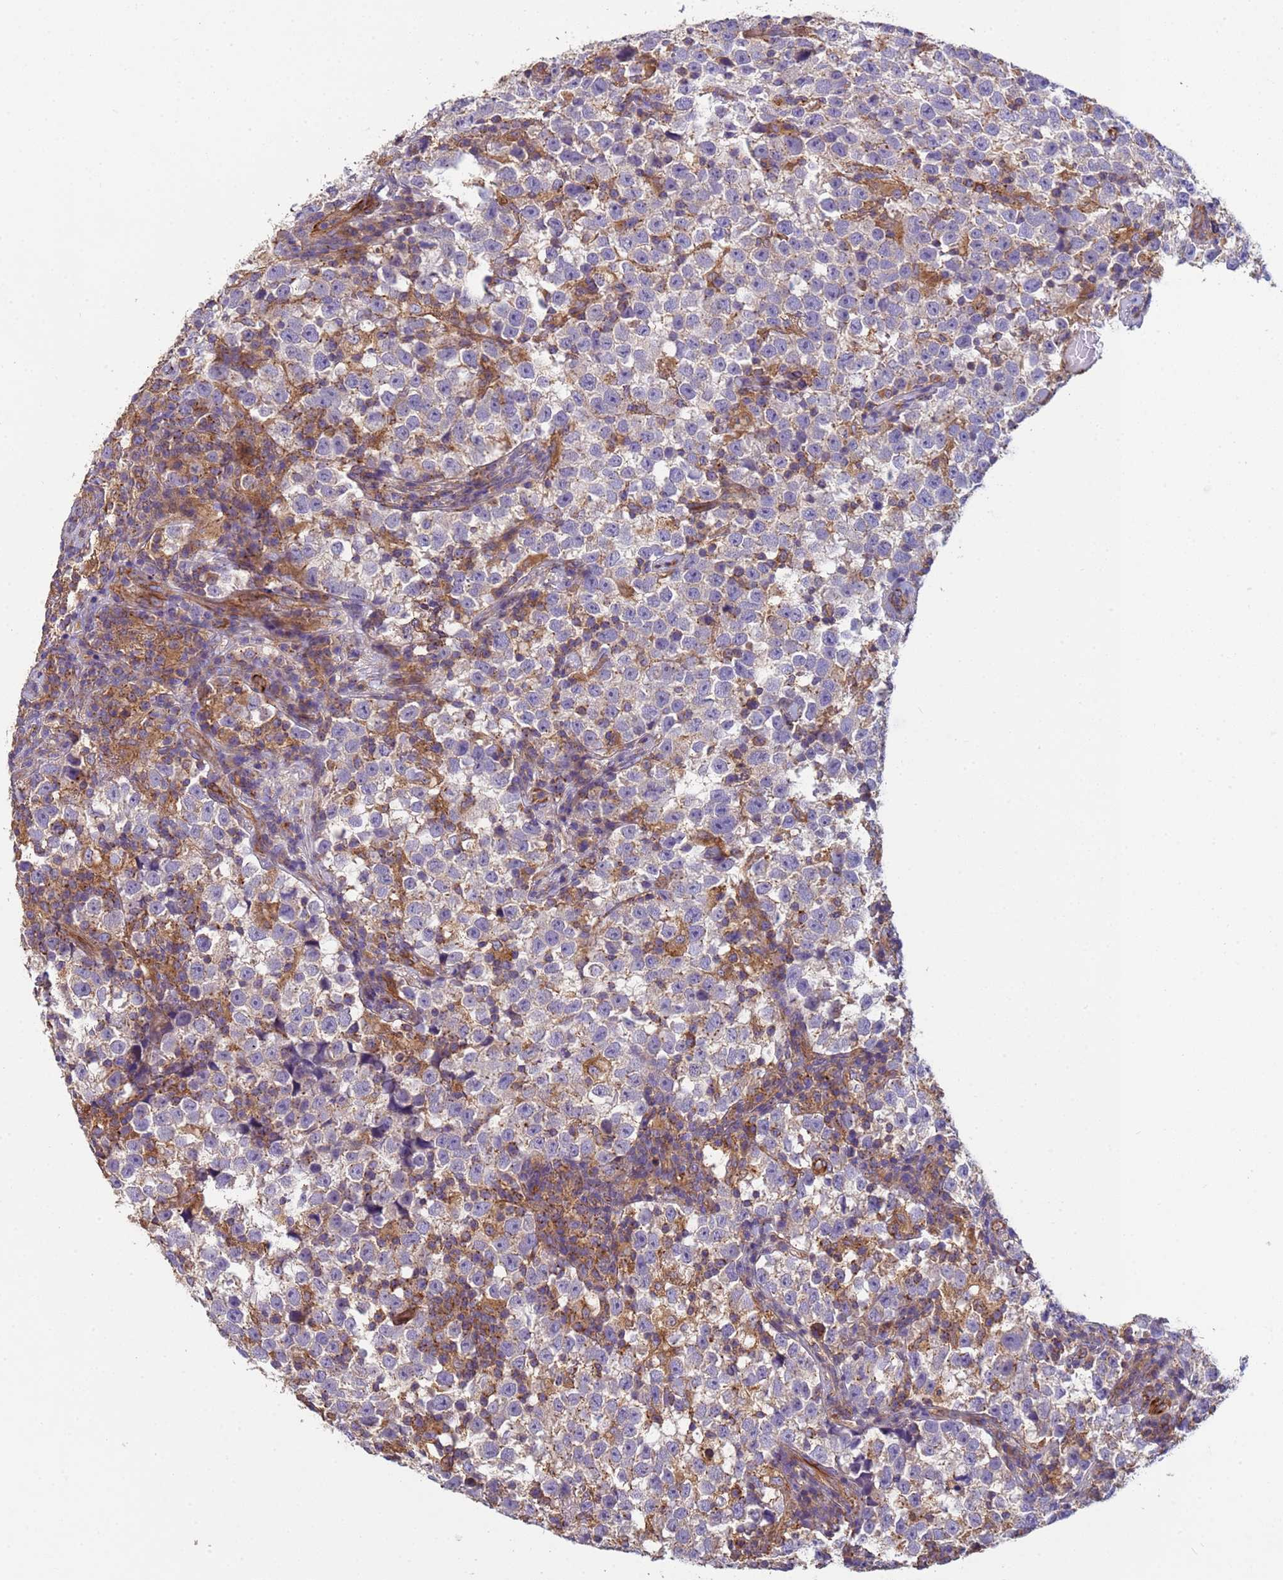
{"staining": {"intensity": "negative", "quantity": "none", "location": "none"}, "tissue": "testis cancer", "cell_type": "Tumor cells", "image_type": "cancer", "snomed": [{"axis": "morphology", "description": "Normal tissue, NOS"}, {"axis": "morphology", "description": "Seminoma, NOS"}, {"axis": "topography", "description": "Testis"}], "caption": "A high-resolution image shows immunohistochemistry staining of testis seminoma, which exhibits no significant positivity in tumor cells. Brightfield microscopy of IHC stained with DAB (3,3'-diaminobenzidine) (brown) and hematoxylin (blue), captured at high magnification.", "gene": "RAB10", "patient": {"sex": "male", "age": 43}}